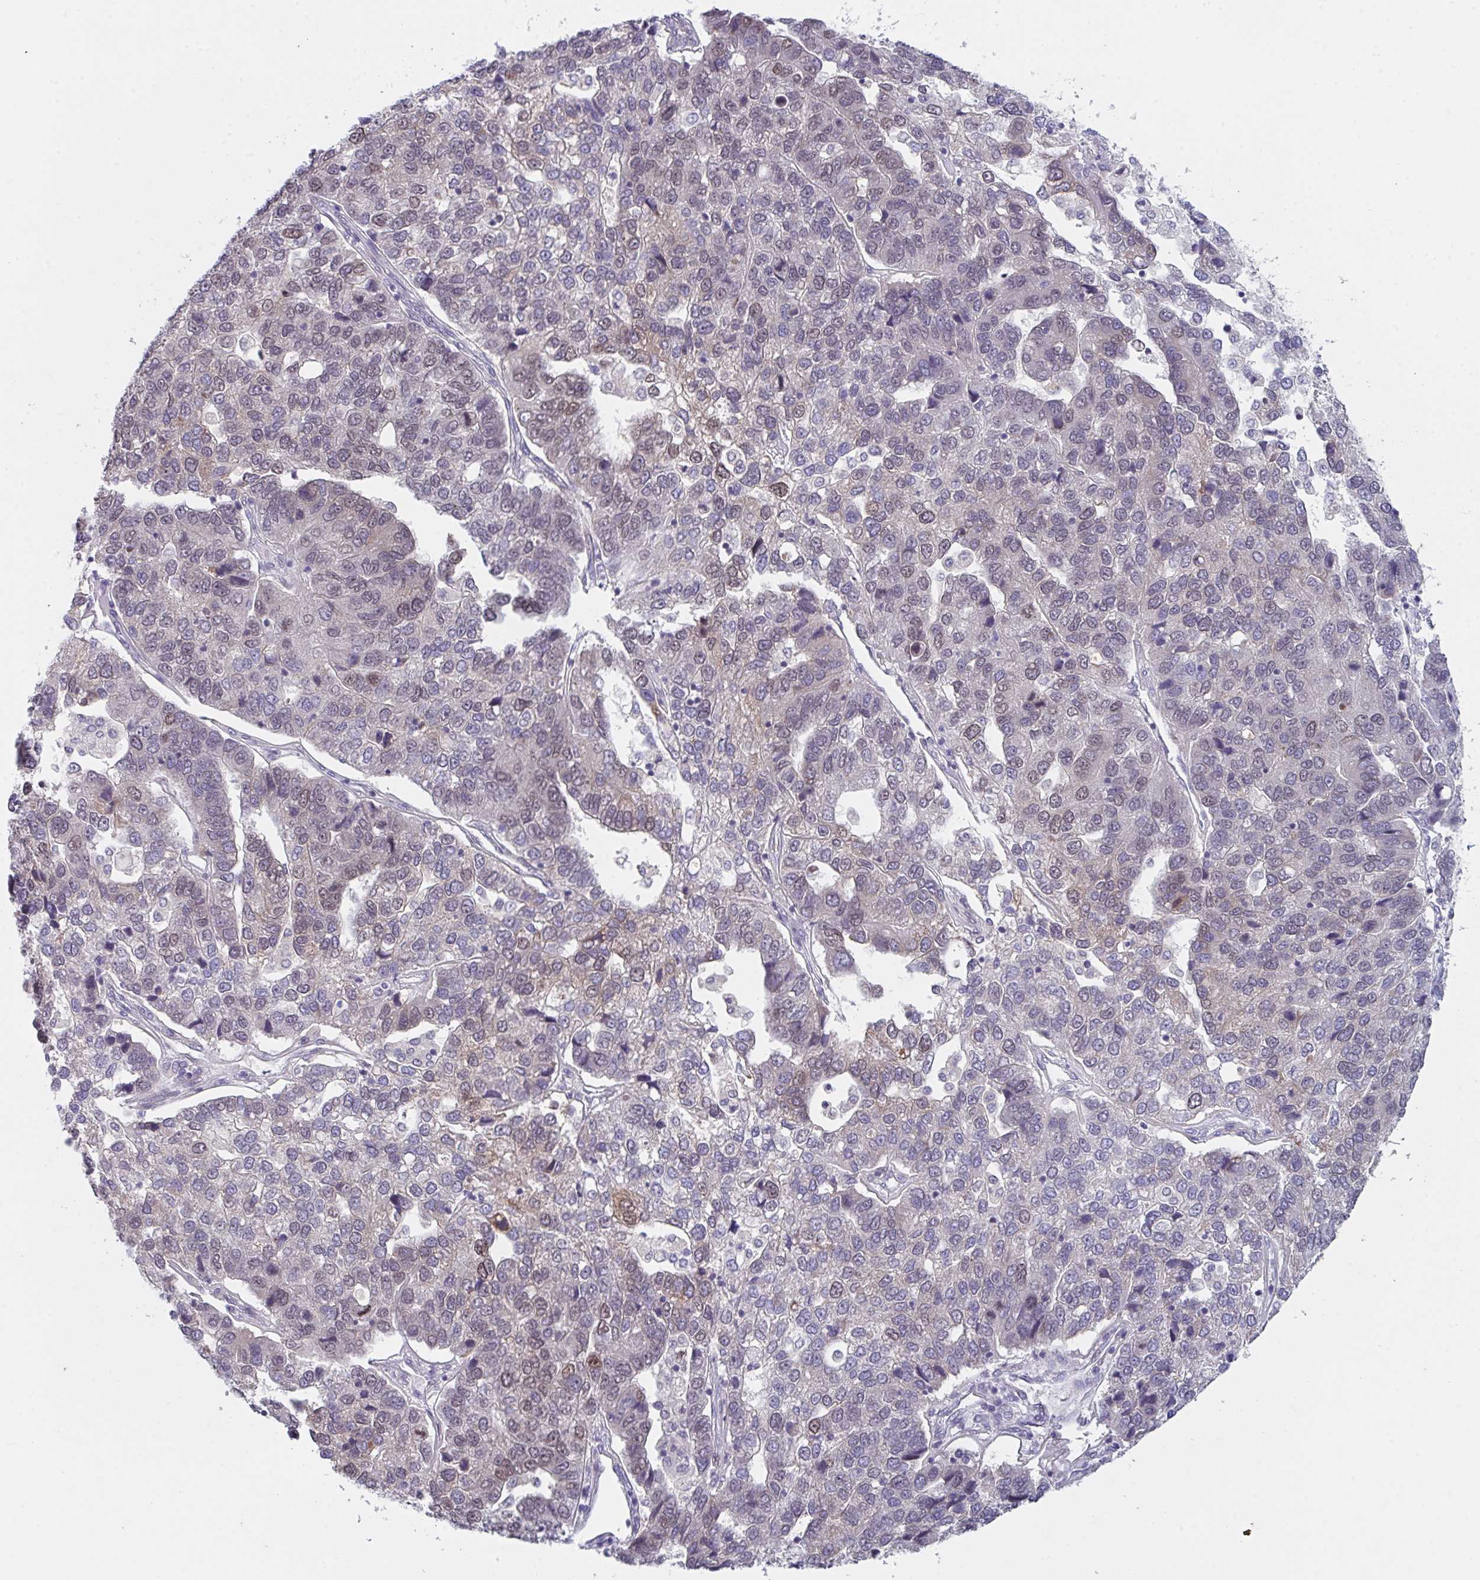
{"staining": {"intensity": "moderate", "quantity": "<25%", "location": "nuclear"}, "tissue": "pancreatic cancer", "cell_type": "Tumor cells", "image_type": "cancer", "snomed": [{"axis": "morphology", "description": "Adenocarcinoma, NOS"}, {"axis": "topography", "description": "Pancreas"}], "caption": "Human adenocarcinoma (pancreatic) stained with a protein marker demonstrates moderate staining in tumor cells.", "gene": "RBM18", "patient": {"sex": "female", "age": 61}}